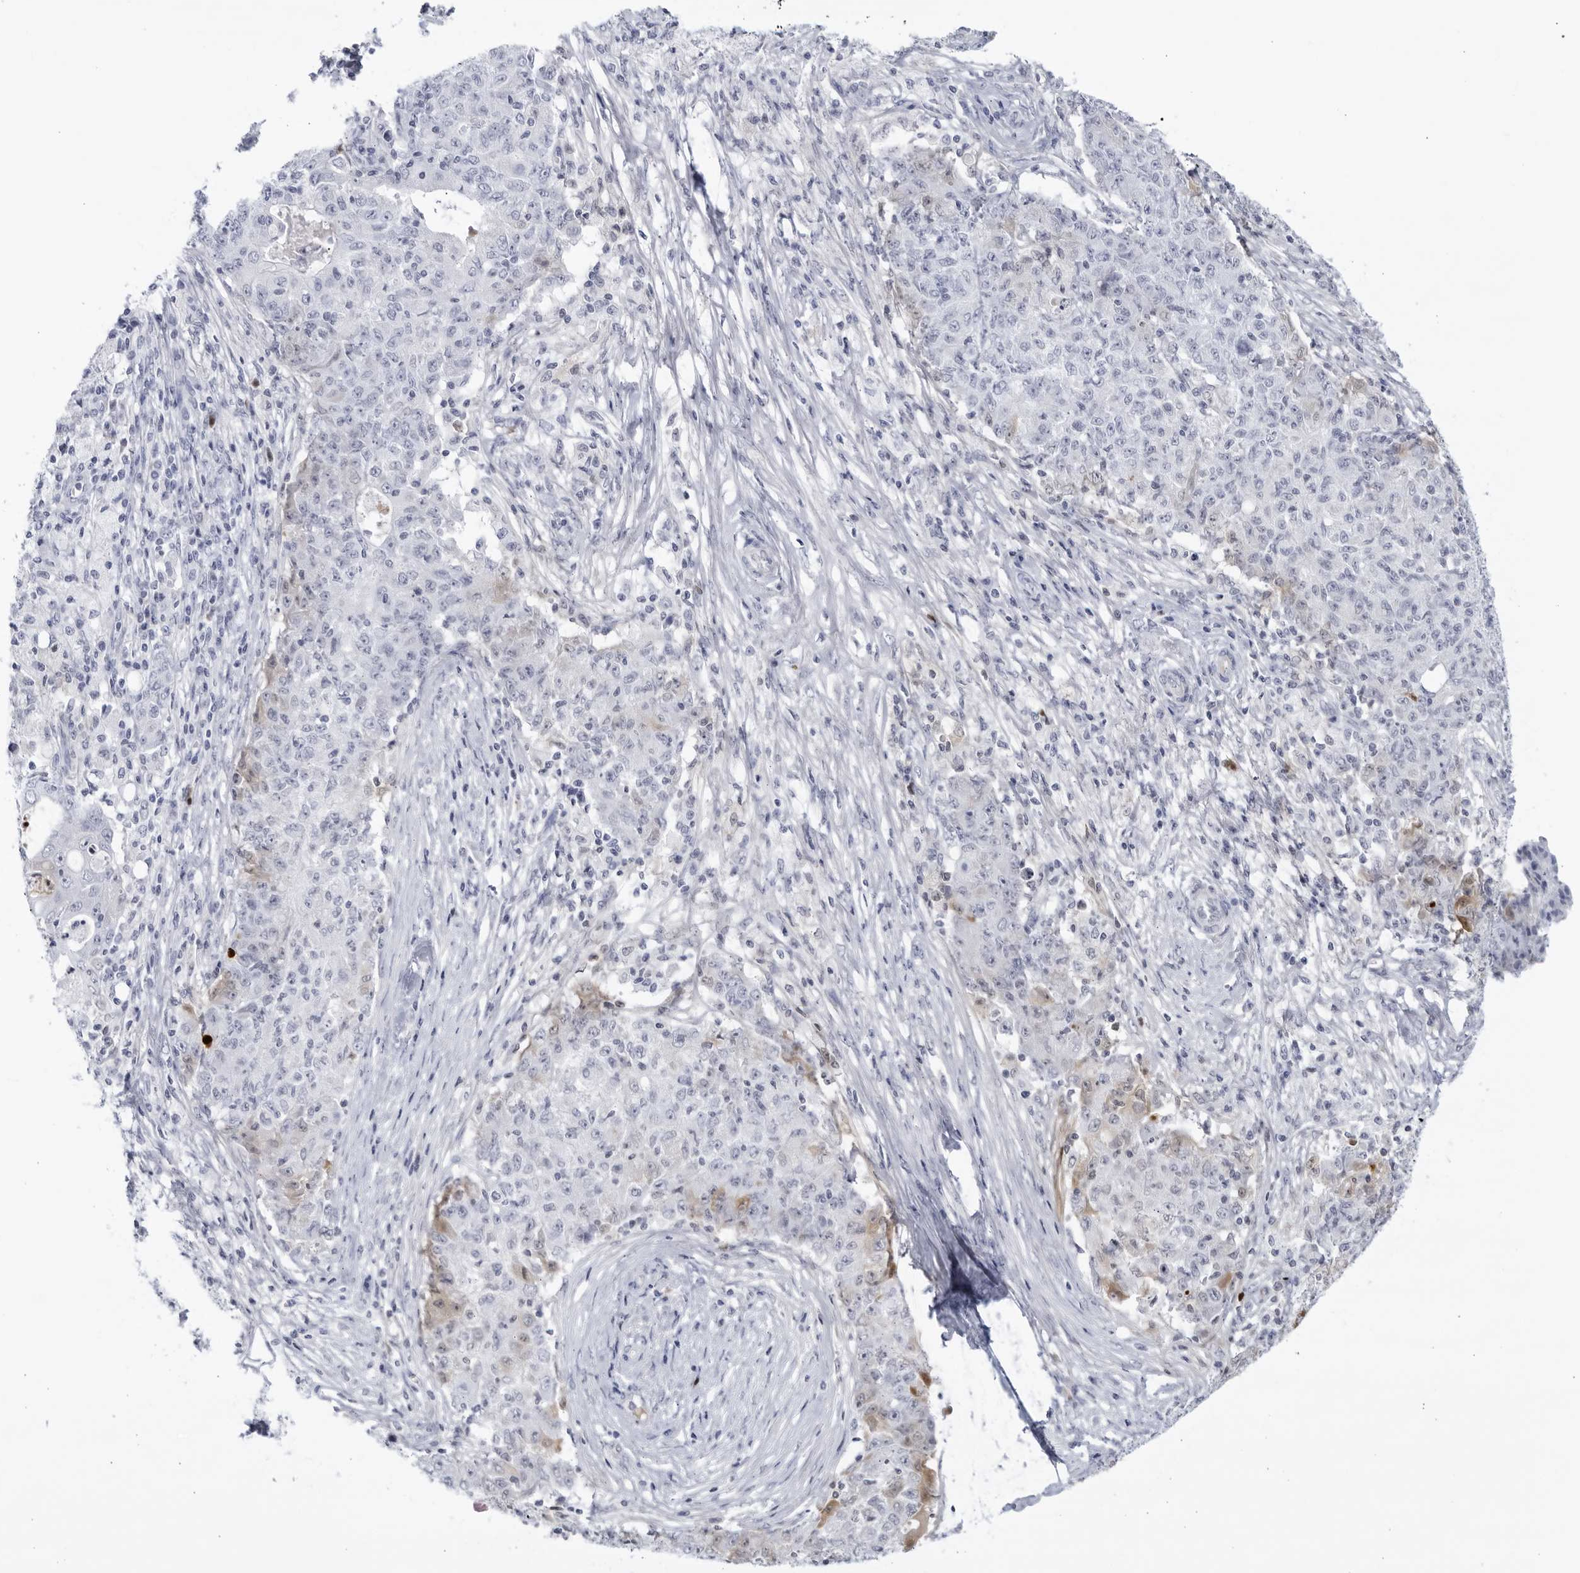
{"staining": {"intensity": "weak", "quantity": "<25%", "location": "cytoplasmic/membranous"}, "tissue": "ovarian cancer", "cell_type": "Tumor cells", "image_type": "cancer", "snomed": [{"axis": "morphology", "description": "Carcinoma, endometroid"}, {"axis": "topography", "description": "Ovary"}], "caption": "A photomicrograph of human endometroid carcinoma (ovarian) is negative for staining in tumor cells.", "gene": "CNBD1", "patient": {"sex": "female", "age": 42}}